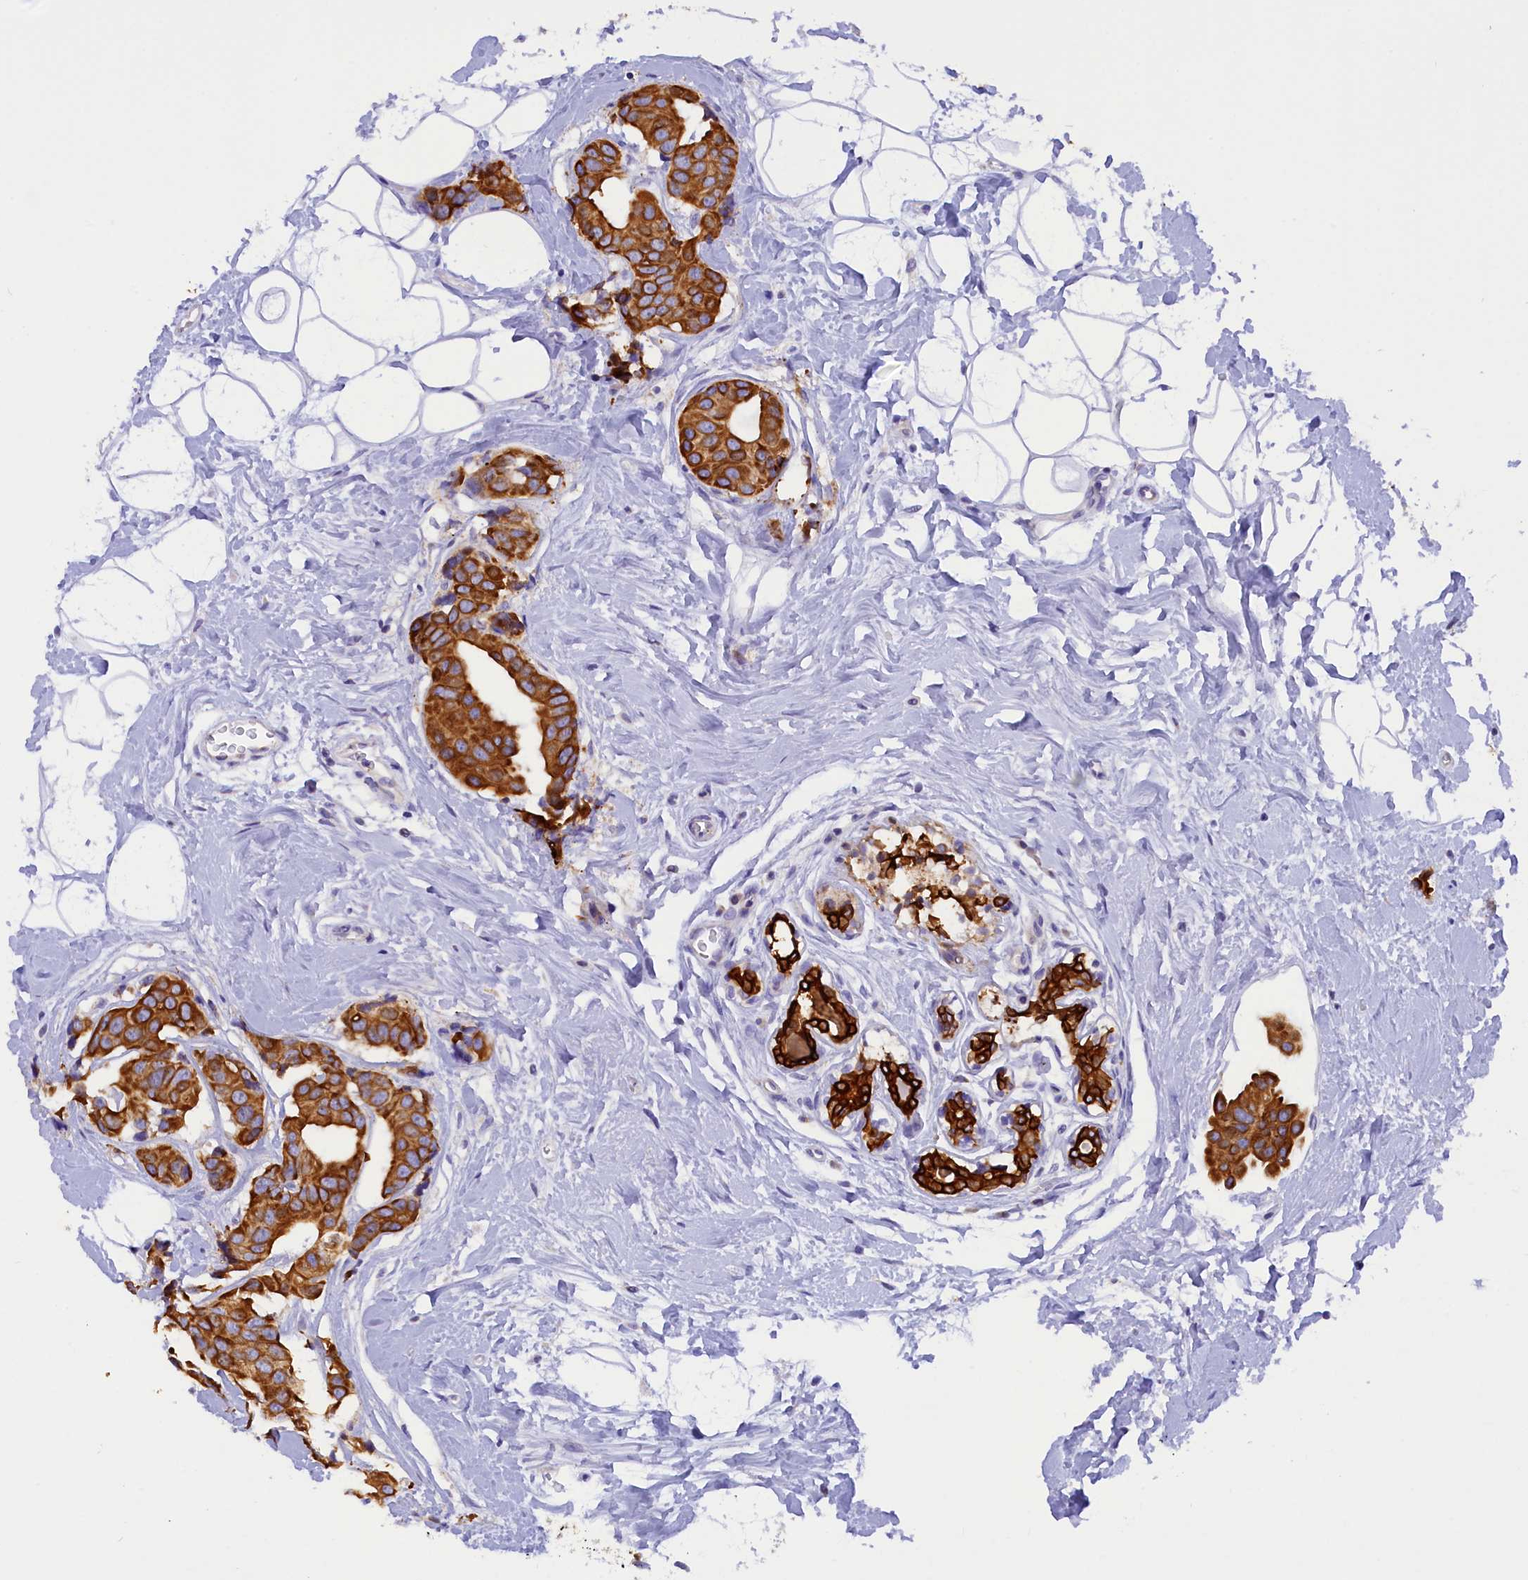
{"staining": {"intensity": "strong", "quantity": ">75%", "location": "cytoplasmic/membranous"}, "tissue": "breast cancer", "cell_type": "Tumor cells", "image_type": "cancer", "snomed": [{"axis": "morphology", "description": "Normal tissue, NOS"}, {"axis": "morphology", "description": "Duct carcinoma"}, {"axis": "topography", "description": "Breast"}], "caption": "The photomicrograph shows immunohistochemical staining of invasive ductal carcinoma (breast). There is strong cytoplasmic/membranous positivity is appreciated in about >75% of tumor cells. The staining was performed using DAB (3,3'-diaminobenzidine) to visualize the protein expression in brown, while the nuclei were stained in blue with hematoxylin (Magnification: 20x).", "gene": "PKIA", "patient": {"sex": "female", "age": 39}}